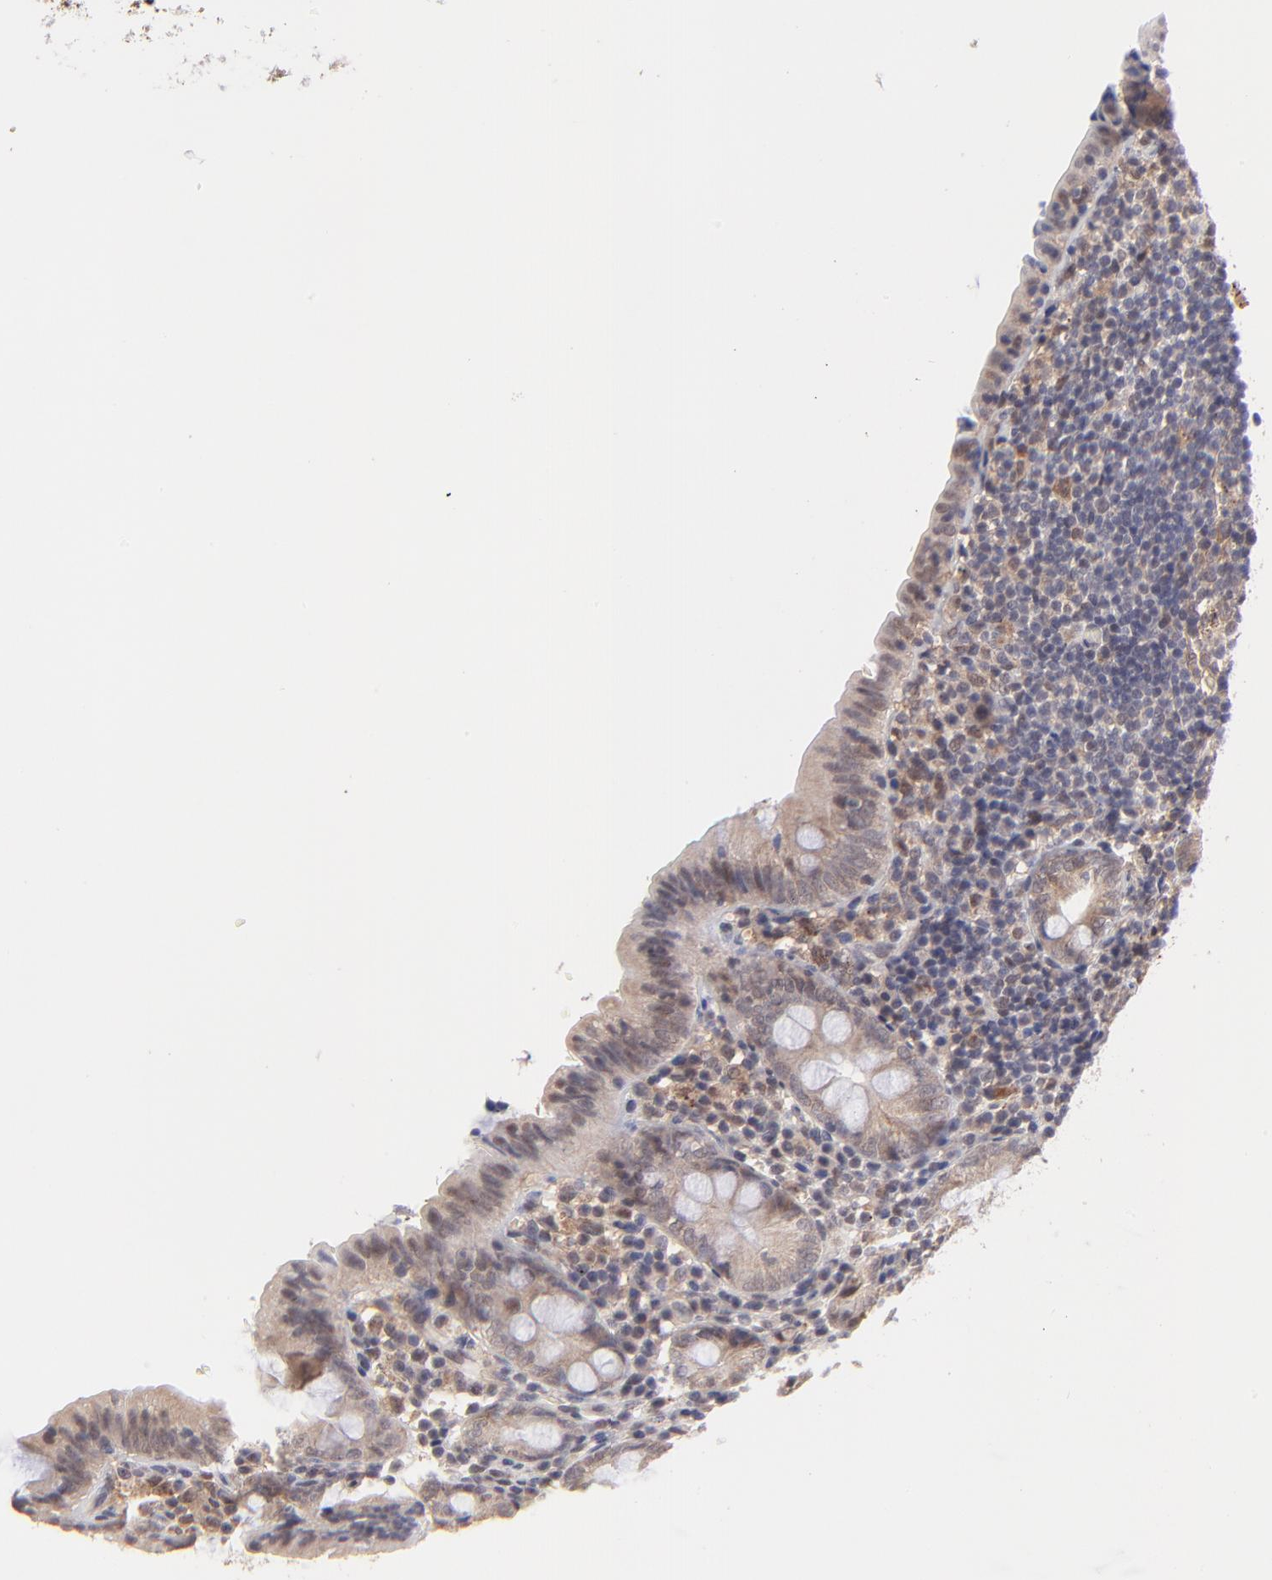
{"staining": {"intensity": "weak", "quantity": ">75%", "location": "cytoplasmic/membranous"}, "tissue": "appendix", "cell_type": "Glandular cells", "image_type": "normal", "snomed": [{"axis": "morphology", "description": "Normal tissue, NOS"}, {"axis": "topography", "description": "Appendix"}], "caption": "Protein staining of unremarkable appendix displays weak cytoplasmic/membranous expression in about >75% of glandular cells.", "gene": "ZNF747", "patient": {"sex": "female", "age": 10}}